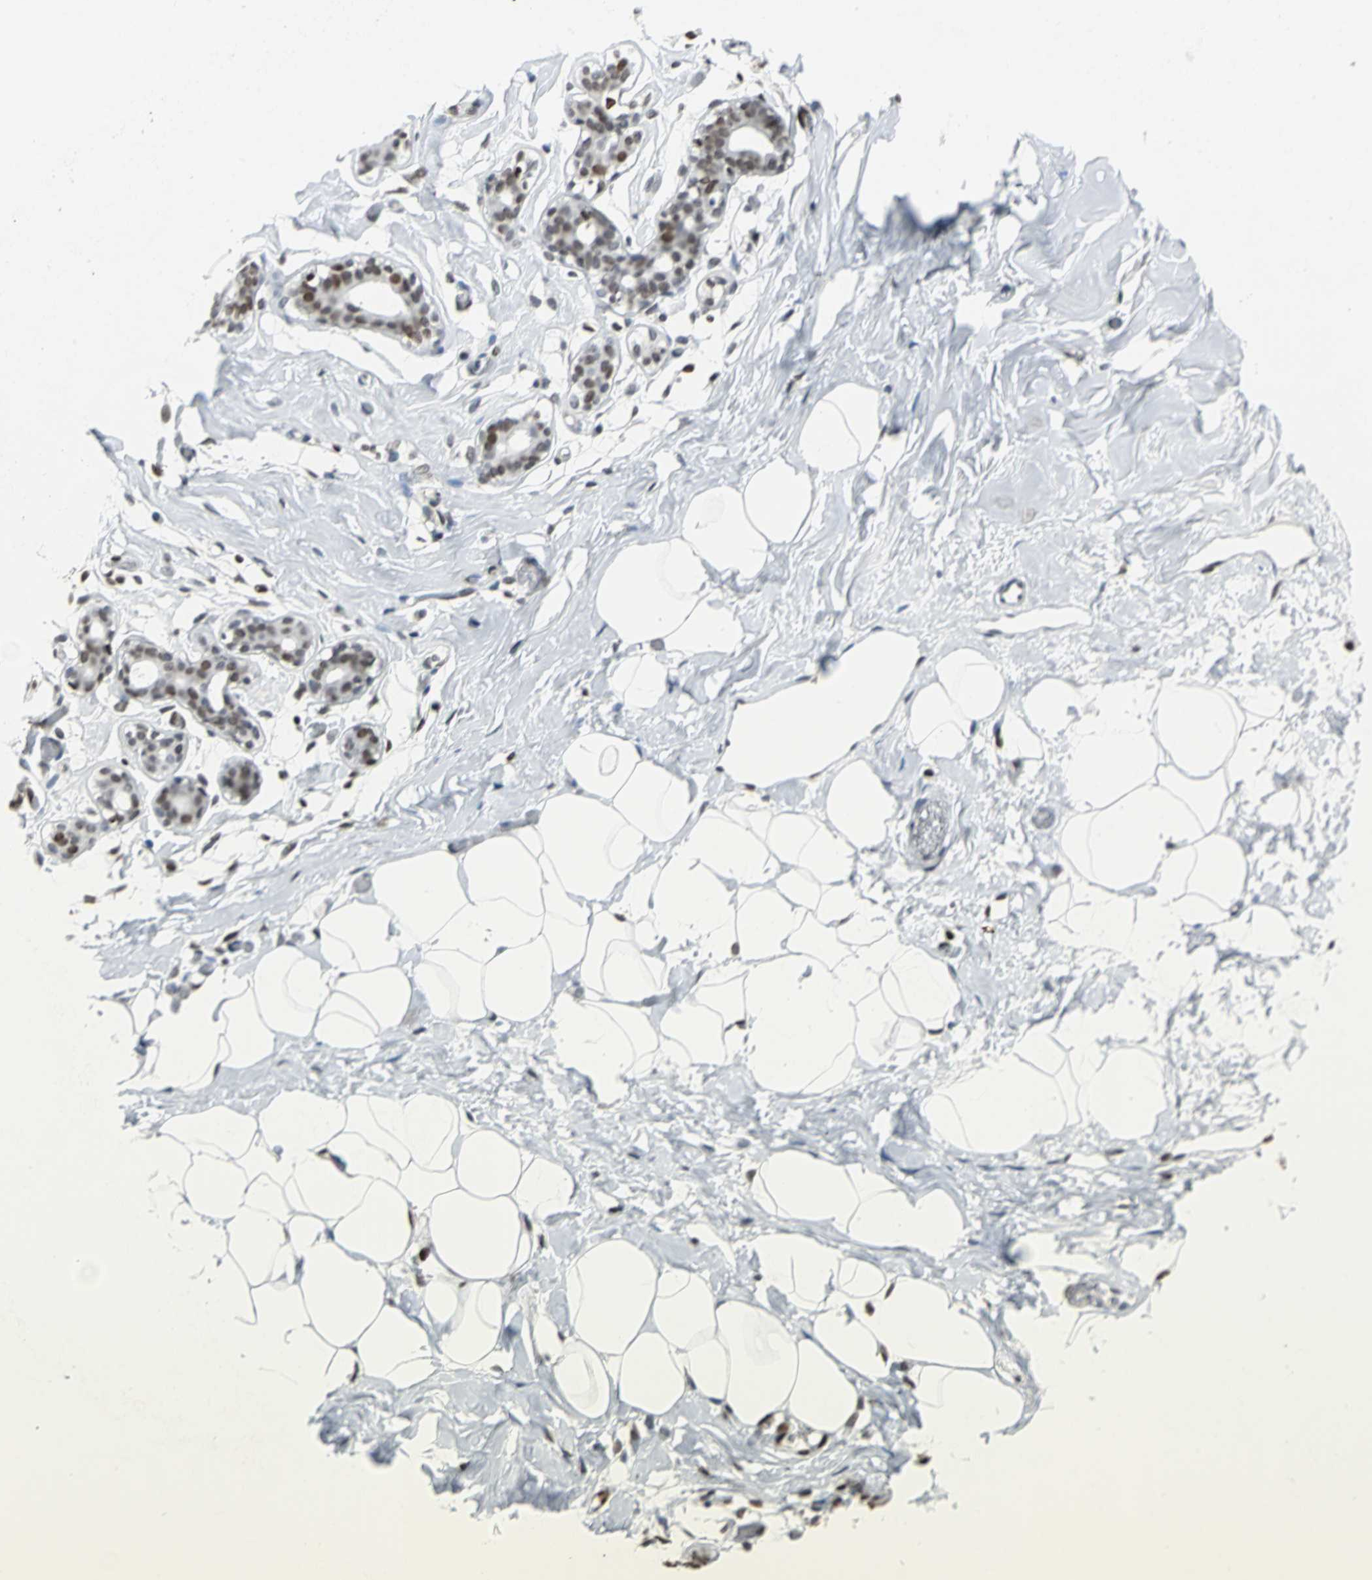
{"staining": {"intensity": "negative", "quantity": "none", "location": "none"}, "tissue": "adipose tissue", "cell_type": "Adipocytes", "image_type": "normal", "snomed": [{"axis": "morphology", "description": "Normal tissue, NOS"}, {"axis": "topography", "description": "Breast"}, {"axis": "topography", "description": "Soft tissue"}], "caption": "There is no significant staining in adipocytes of adipose tissue. (DAB (3,3'-diaminobenzidine) IHC with hematoxylin counter stain).", "gene": "HNRNPD", "patient": {"sex": "female", "age": 25}}